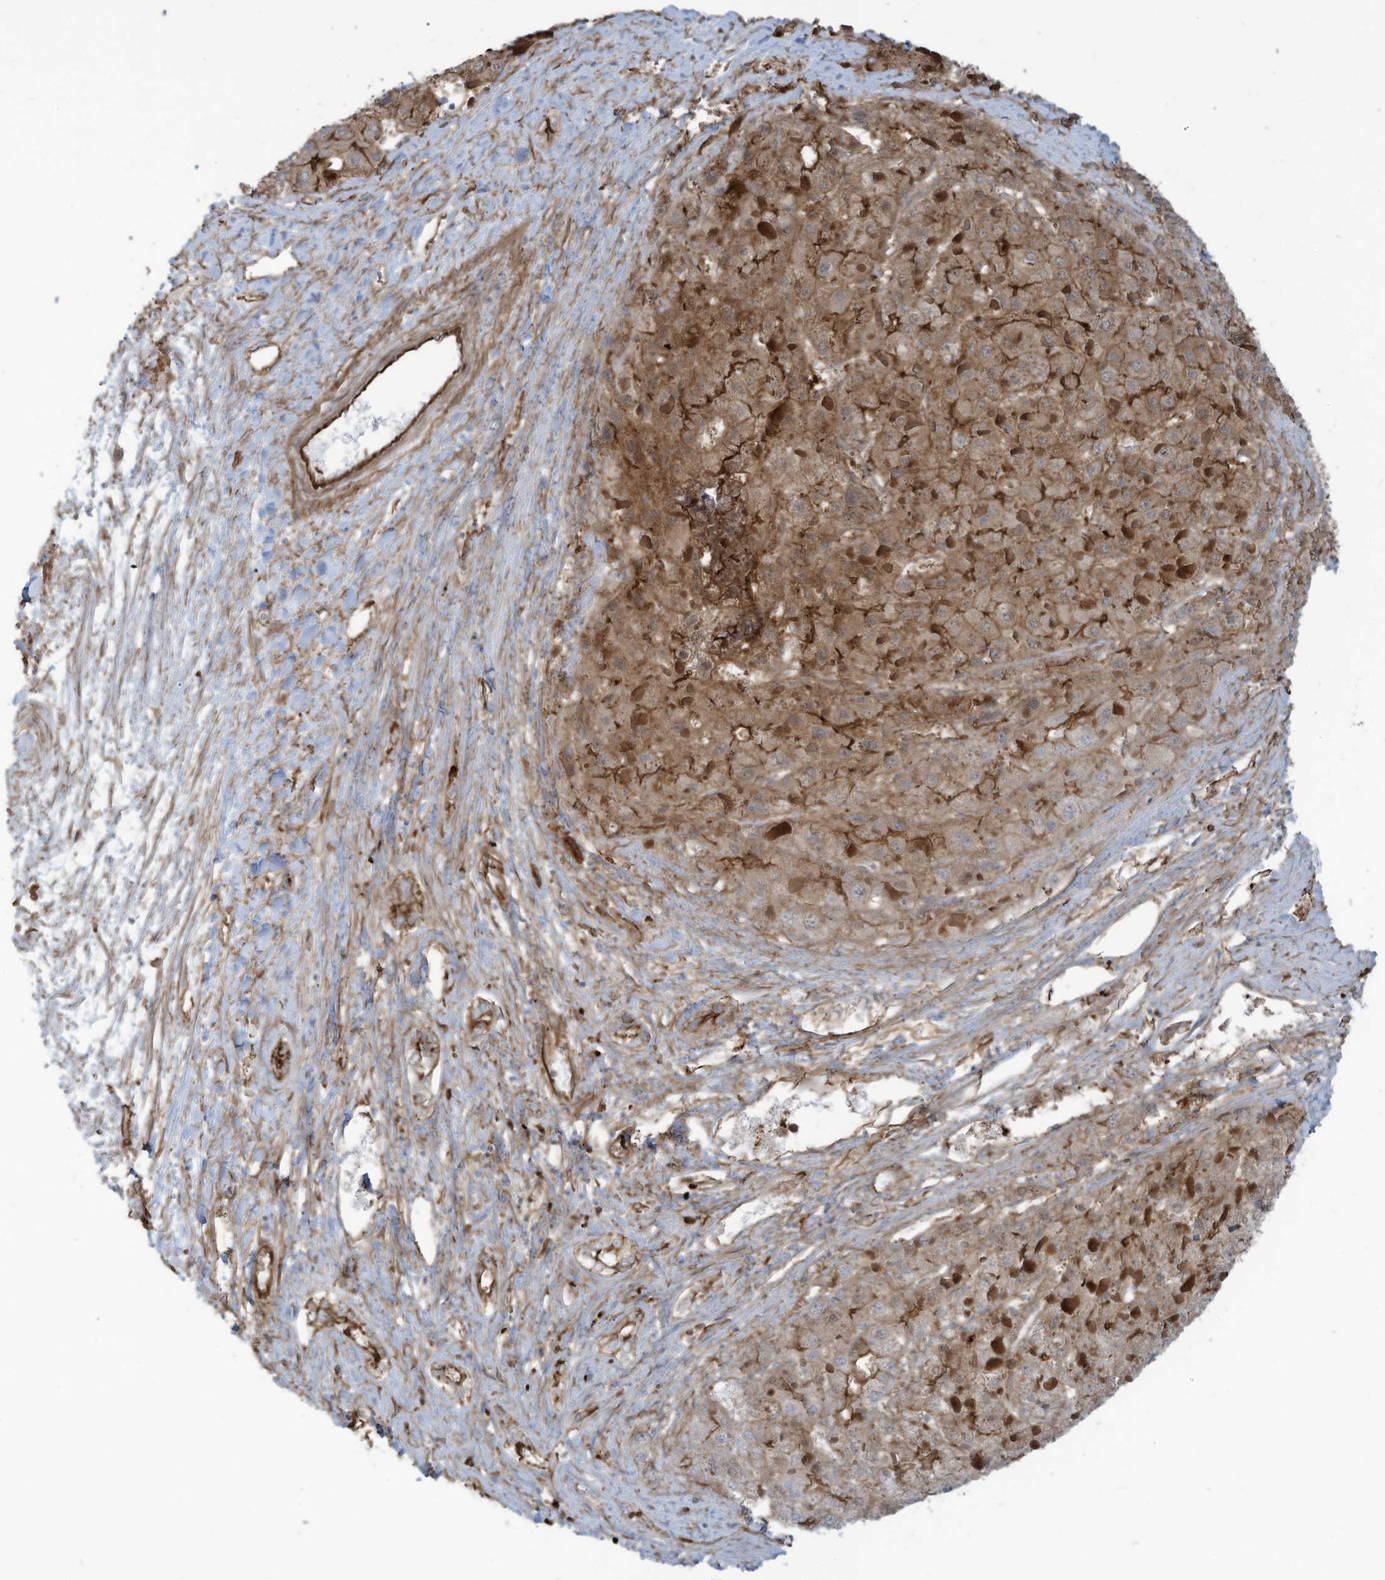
{"staining": {"intensity": "moderate", "quantity": ">75%", "location": "cytoplasmic/membranous"}, "tissue": "liver cancer", "cell_type": "Tumor cells", "image_type": "cancer", "snomed": [{"axis": "morphology", "description": "Carcinoma, Hepatocellular, NOS"}, {"axis": "topography", "description": "Liver"}], "caption": "Moderate cytoplasmic/membranous protein positivity is seen in about >75% of tumor cells in liver cancer.", "gene": "SLC9A2", "patient": {"sex": "female", "age": 73}}